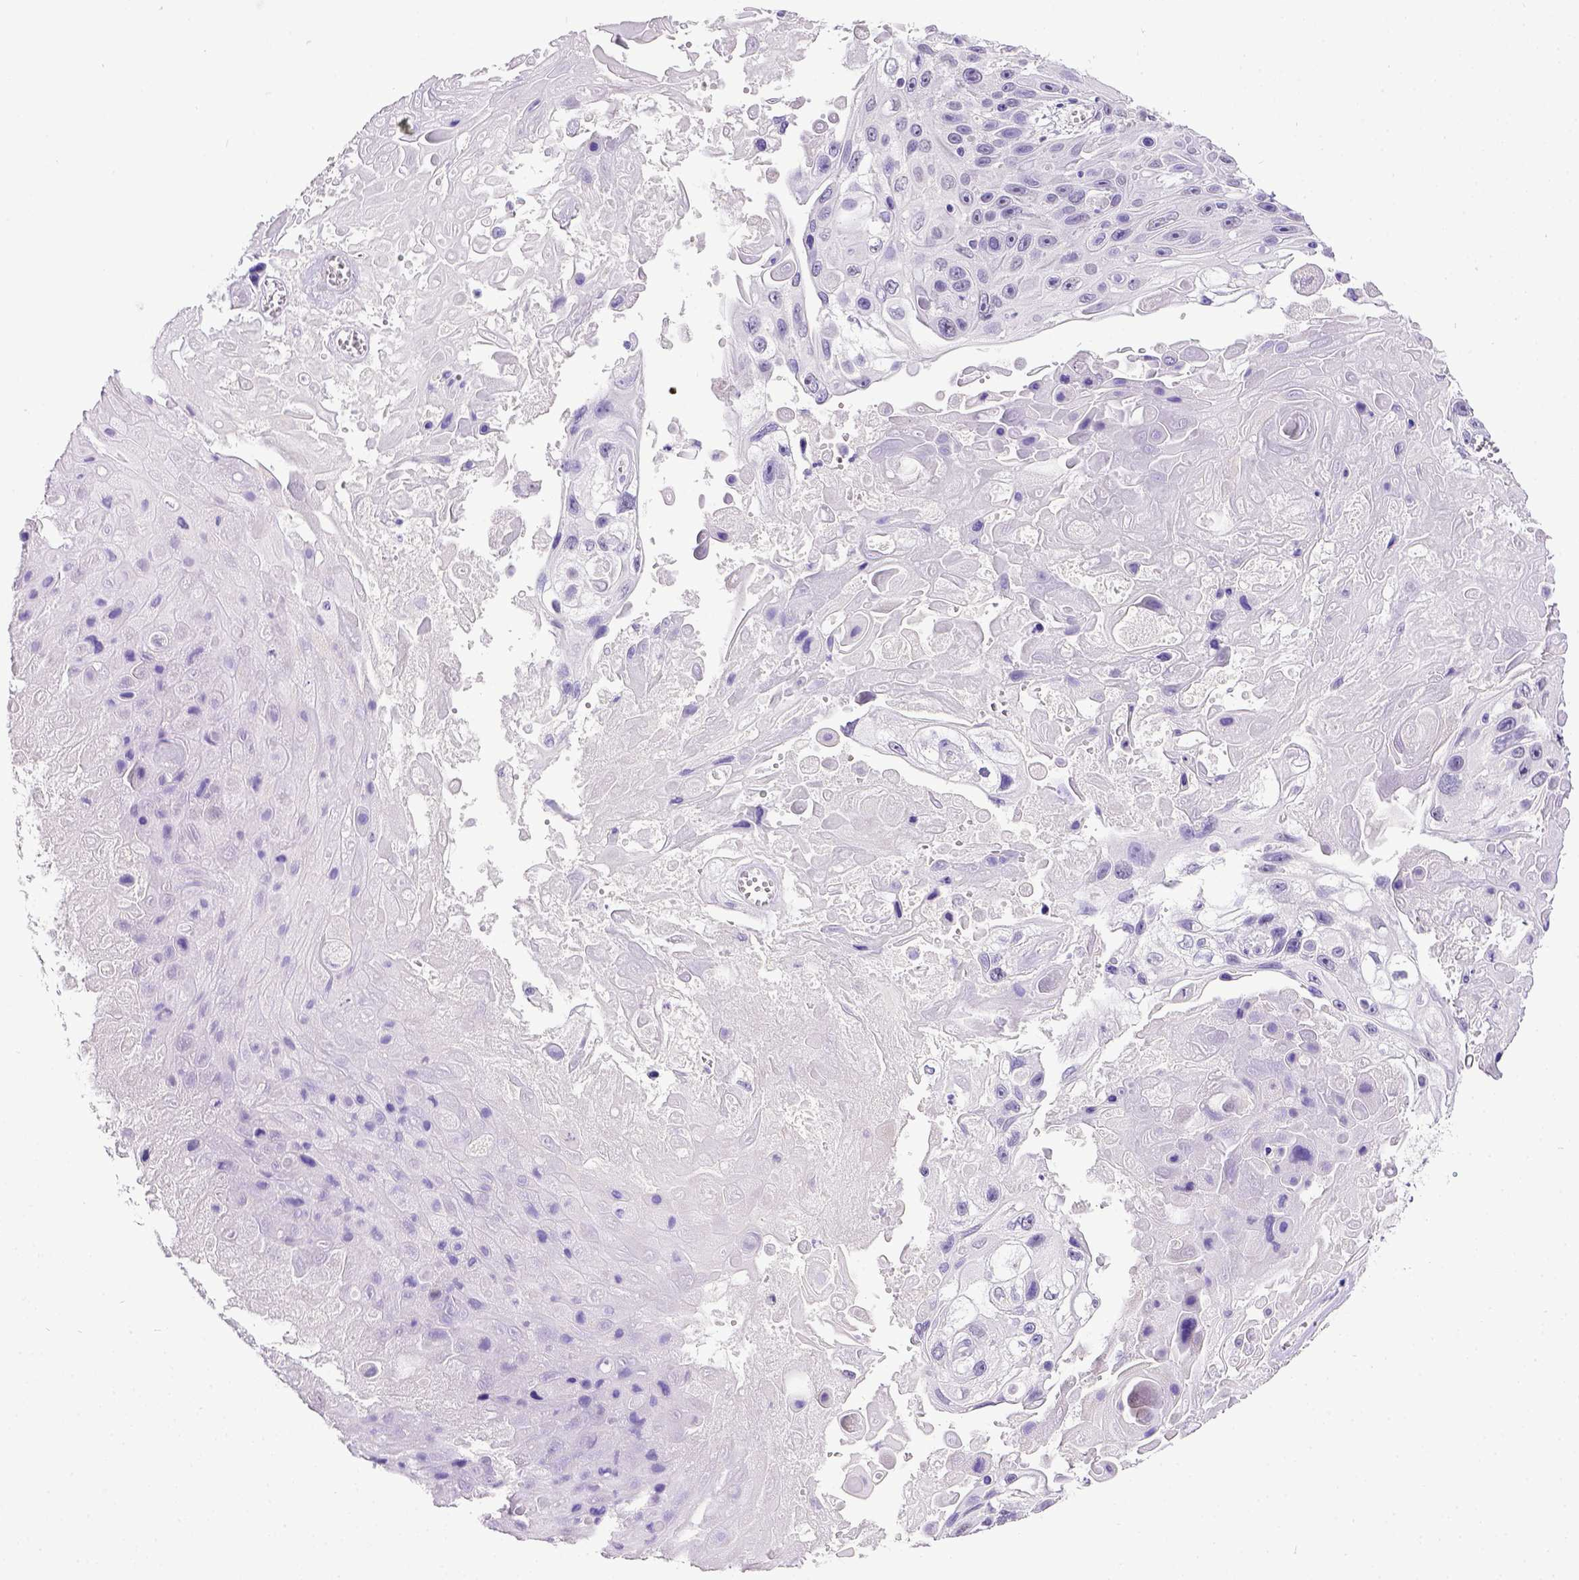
{"staining": {"intensity": "negative", "quantity": "none", "location": "none"}, "tissue": "skin cancer", "cell_type": "Tumor cells", "image_type": "cancer", "snomed": [{"axis": "morphology", "description": "Squamous cell carcinoma, NOS"}, {"axis": "topography", "description": "Skin"}], "caption": "Skin squamous cell carcinoma was stained to show a protein in brown. There is no significant expression in tumor cells. (Stains: DAB immunohistochemistry with hematoxylin counter stain, Microscopy: brightfield microscopy at high magnification).", "gene": "ESR1", "patient": {"sex": "male", "age": 82}}